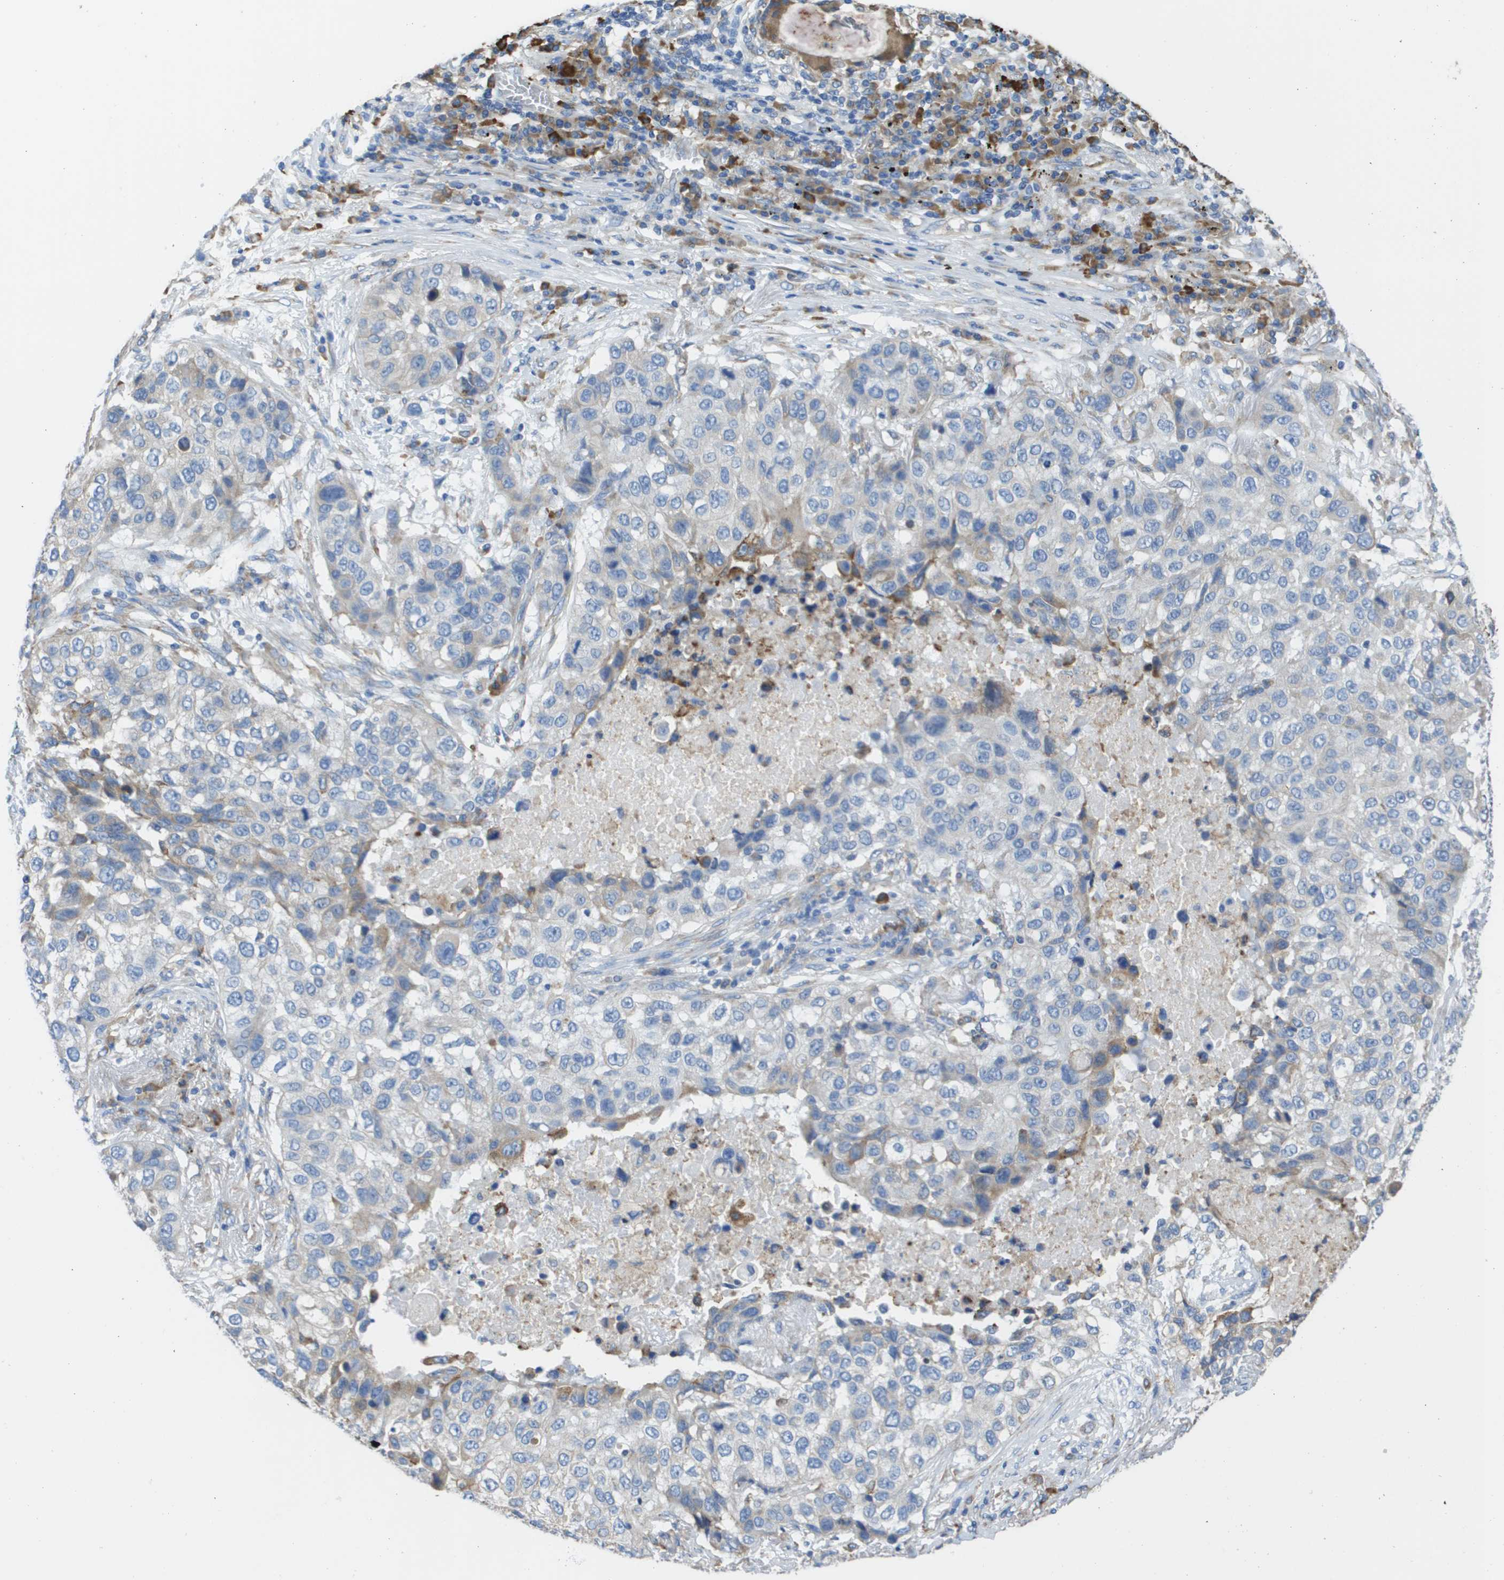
{"staining": {"intensity": "negative", "quantity": "none", "location": "none"}, "tissue": "lung cancer", "cell_type": "Tumor cells", "image_type": "cancer", "snomed": [{"axis": "morphology", "description": "Squamous cell carcinoma, NOS"}, {"axis": "topography", "description": "Lung"}], "caption": "Immunohistochemistry (IHC) photomicrograph of squamous cell carcinoma (lung) stained for a protein (brown), which shows no staining in tumor cells.", "gene": "SDR42E1", "patient": {"sex": "male", "age": 57}}